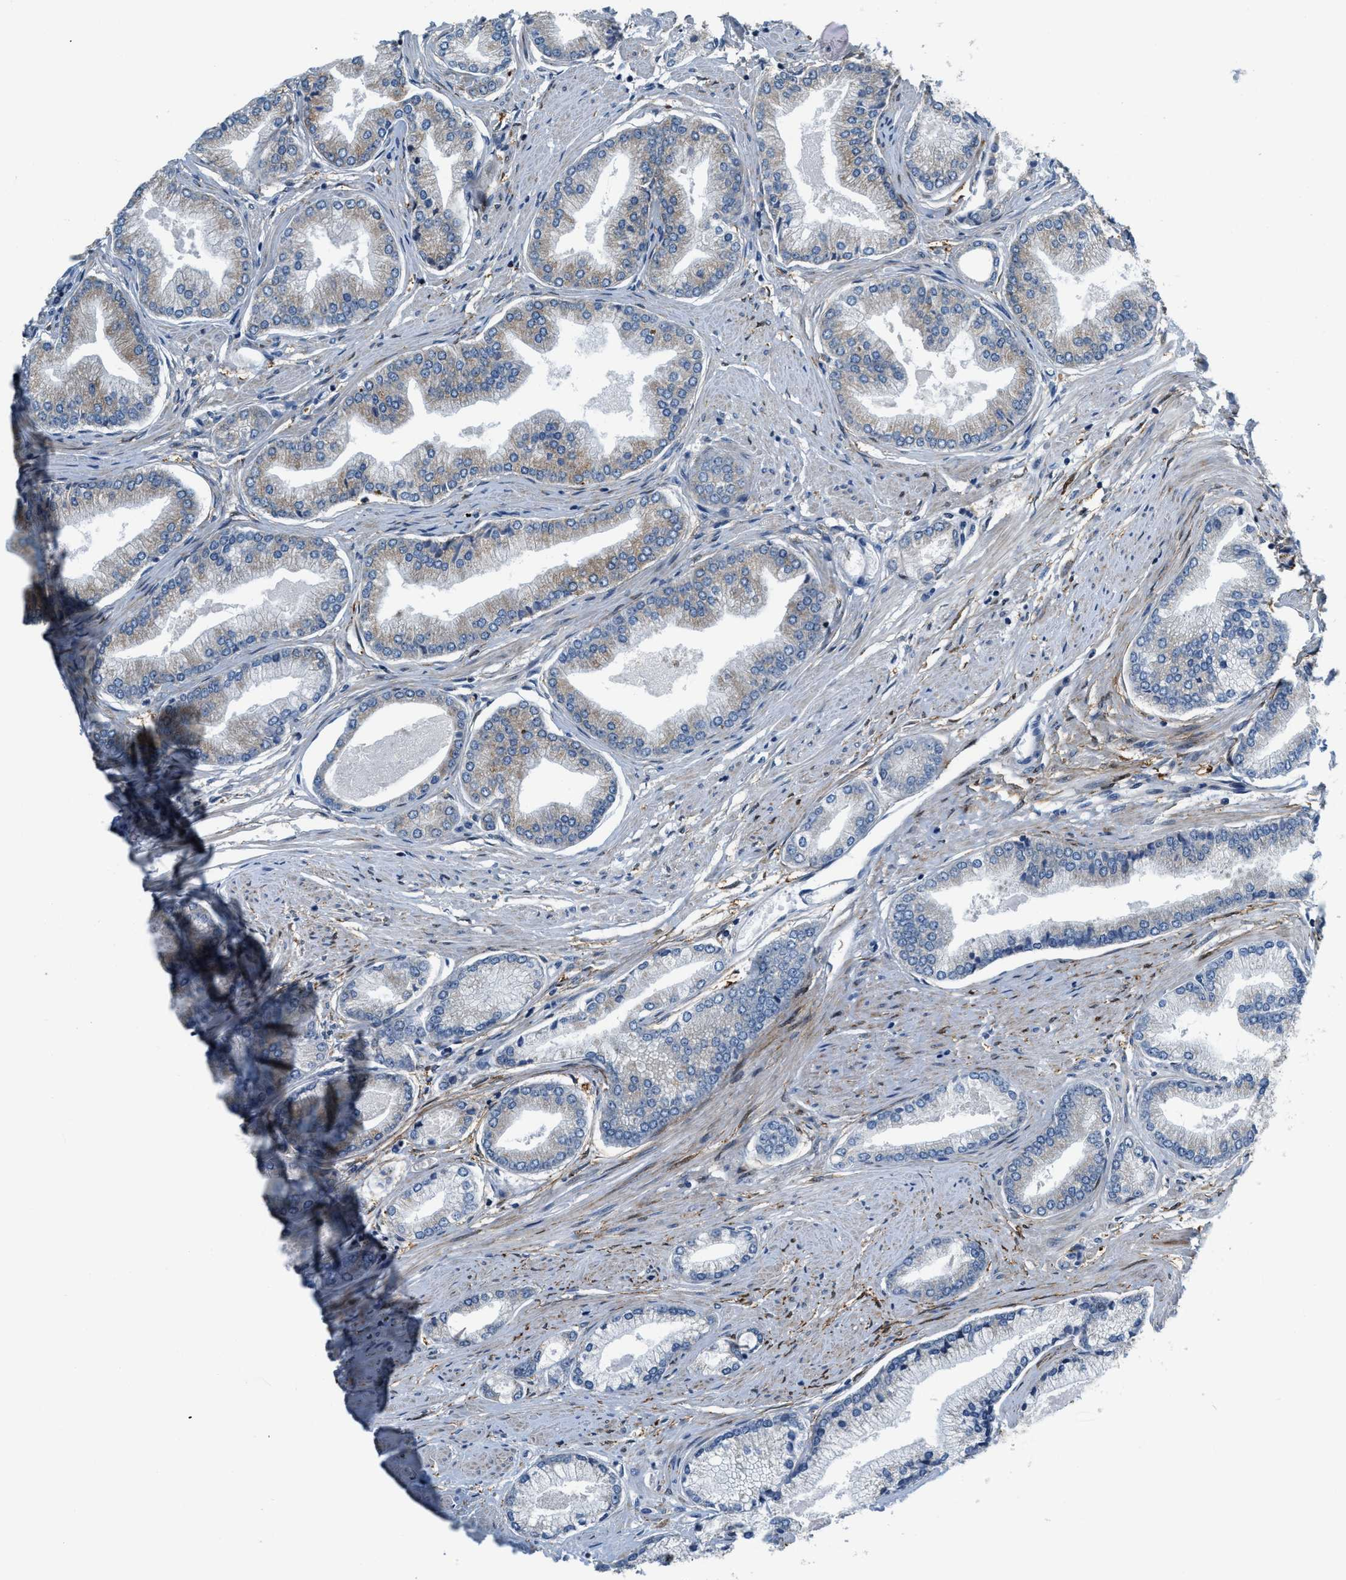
{"staining": {"intensity": "negative", "quantity": "none", "location": "none"}, "tissue": "prostate cancer", "cell_type": "Tumor cells", "image_type": "cancer", "snomed": [{"axis": "morphology", "description": "Adenocarcinoma, High grade"}, {"axis": "topography", "description": "Prostate"}], "caption": "A micrograph of prostate cancer stained for a protein reveals no brown staining in tumor cells.", "gene": "DIPK1A", "patient": {"sex": "male", "age": 61}}